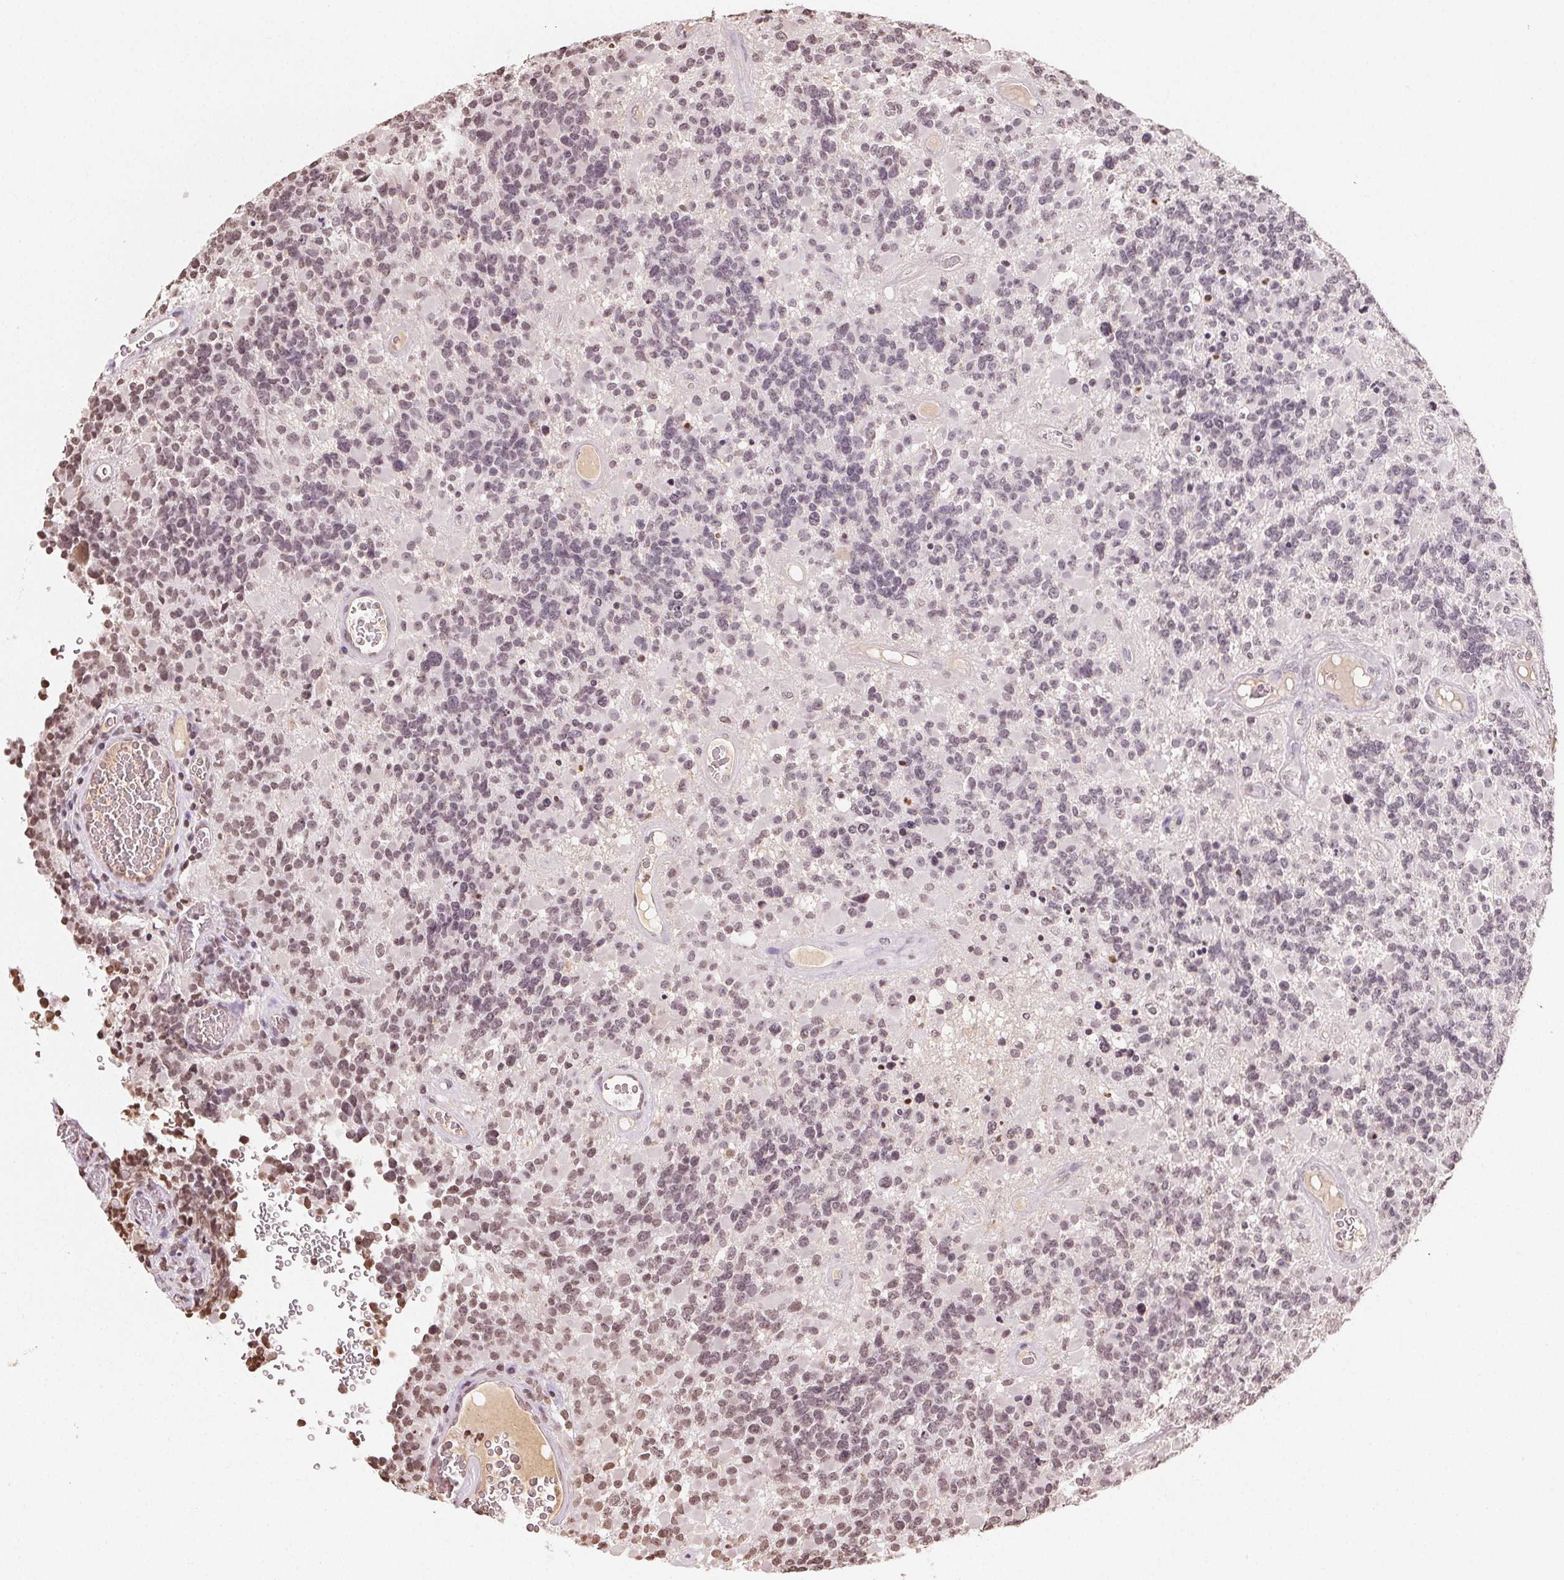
{"staining": {"intensity": "weak", "quantity": "25%-75%", "location": "nuclear"}, "tissue": "glioma", "cell_type": "Tumor cells", "image_type": "cancer", "snomed": [{"axis": "morphology", "description": "Glioma, malignant, High grade"}, {"axis": "topography", "description": "Brain"}], "caption": "The histopathology image exhibits staining of glioma, revealing weak nuclear protein expression (brown color) within tumor cells.", "gene": "TBP", "patient": {"sex": "female", "age": 40}}